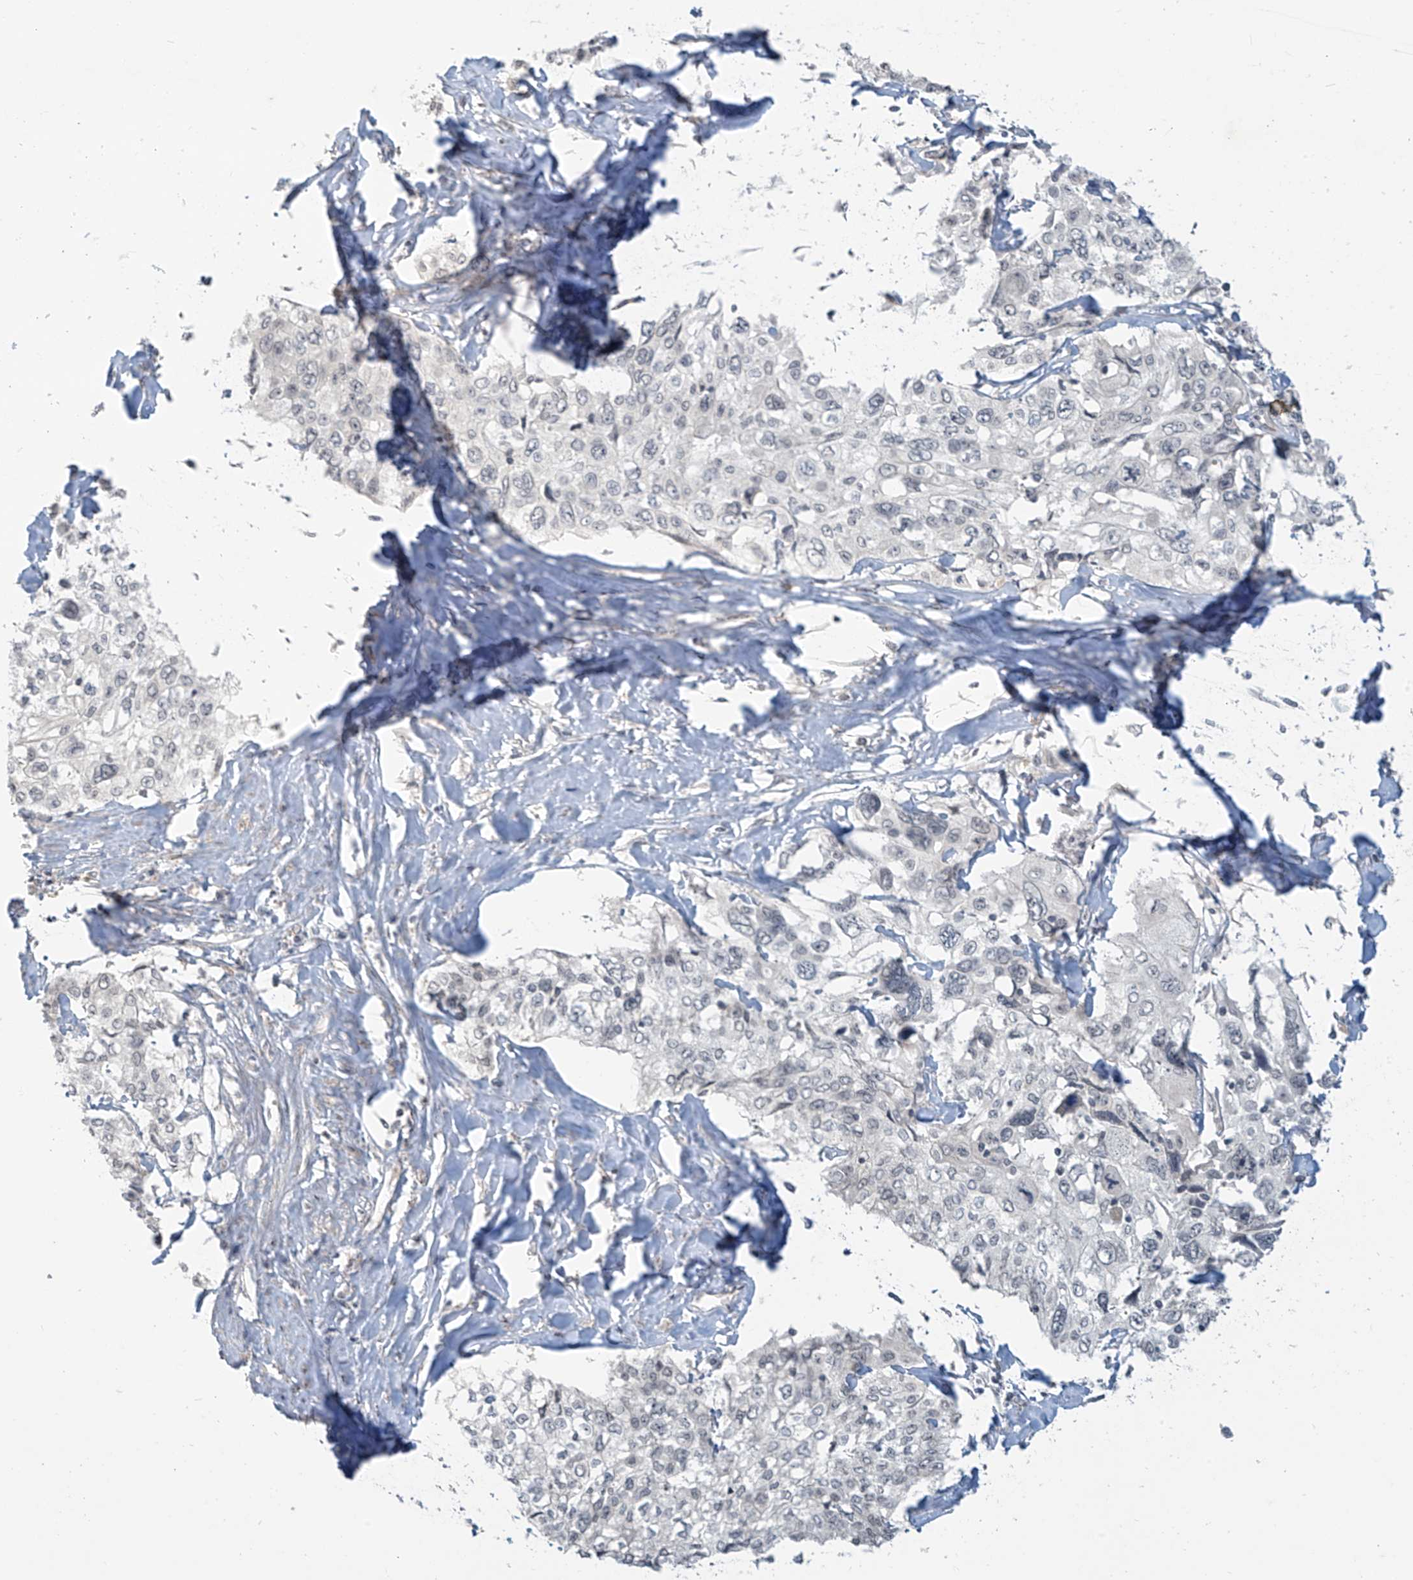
{"staining": {"intensity": "negative", "quantity": "none", "location": "none"}, "tissue": "cervical cancer", "cell_type": "Tumor cells", "image_type": "cancer", "snomed": [{"axis": "morphology", "description": "Squamous cell carcinoma, NOS"}, {"axis": "topography", "description": "Cervix"}], "caption": "This is an IHC histopathology image of cervical squamous cell carcinoma. There is no expression in tumor cells.", "gene": "DGKQ", "patient": {"sex": "female", "age": 31}}